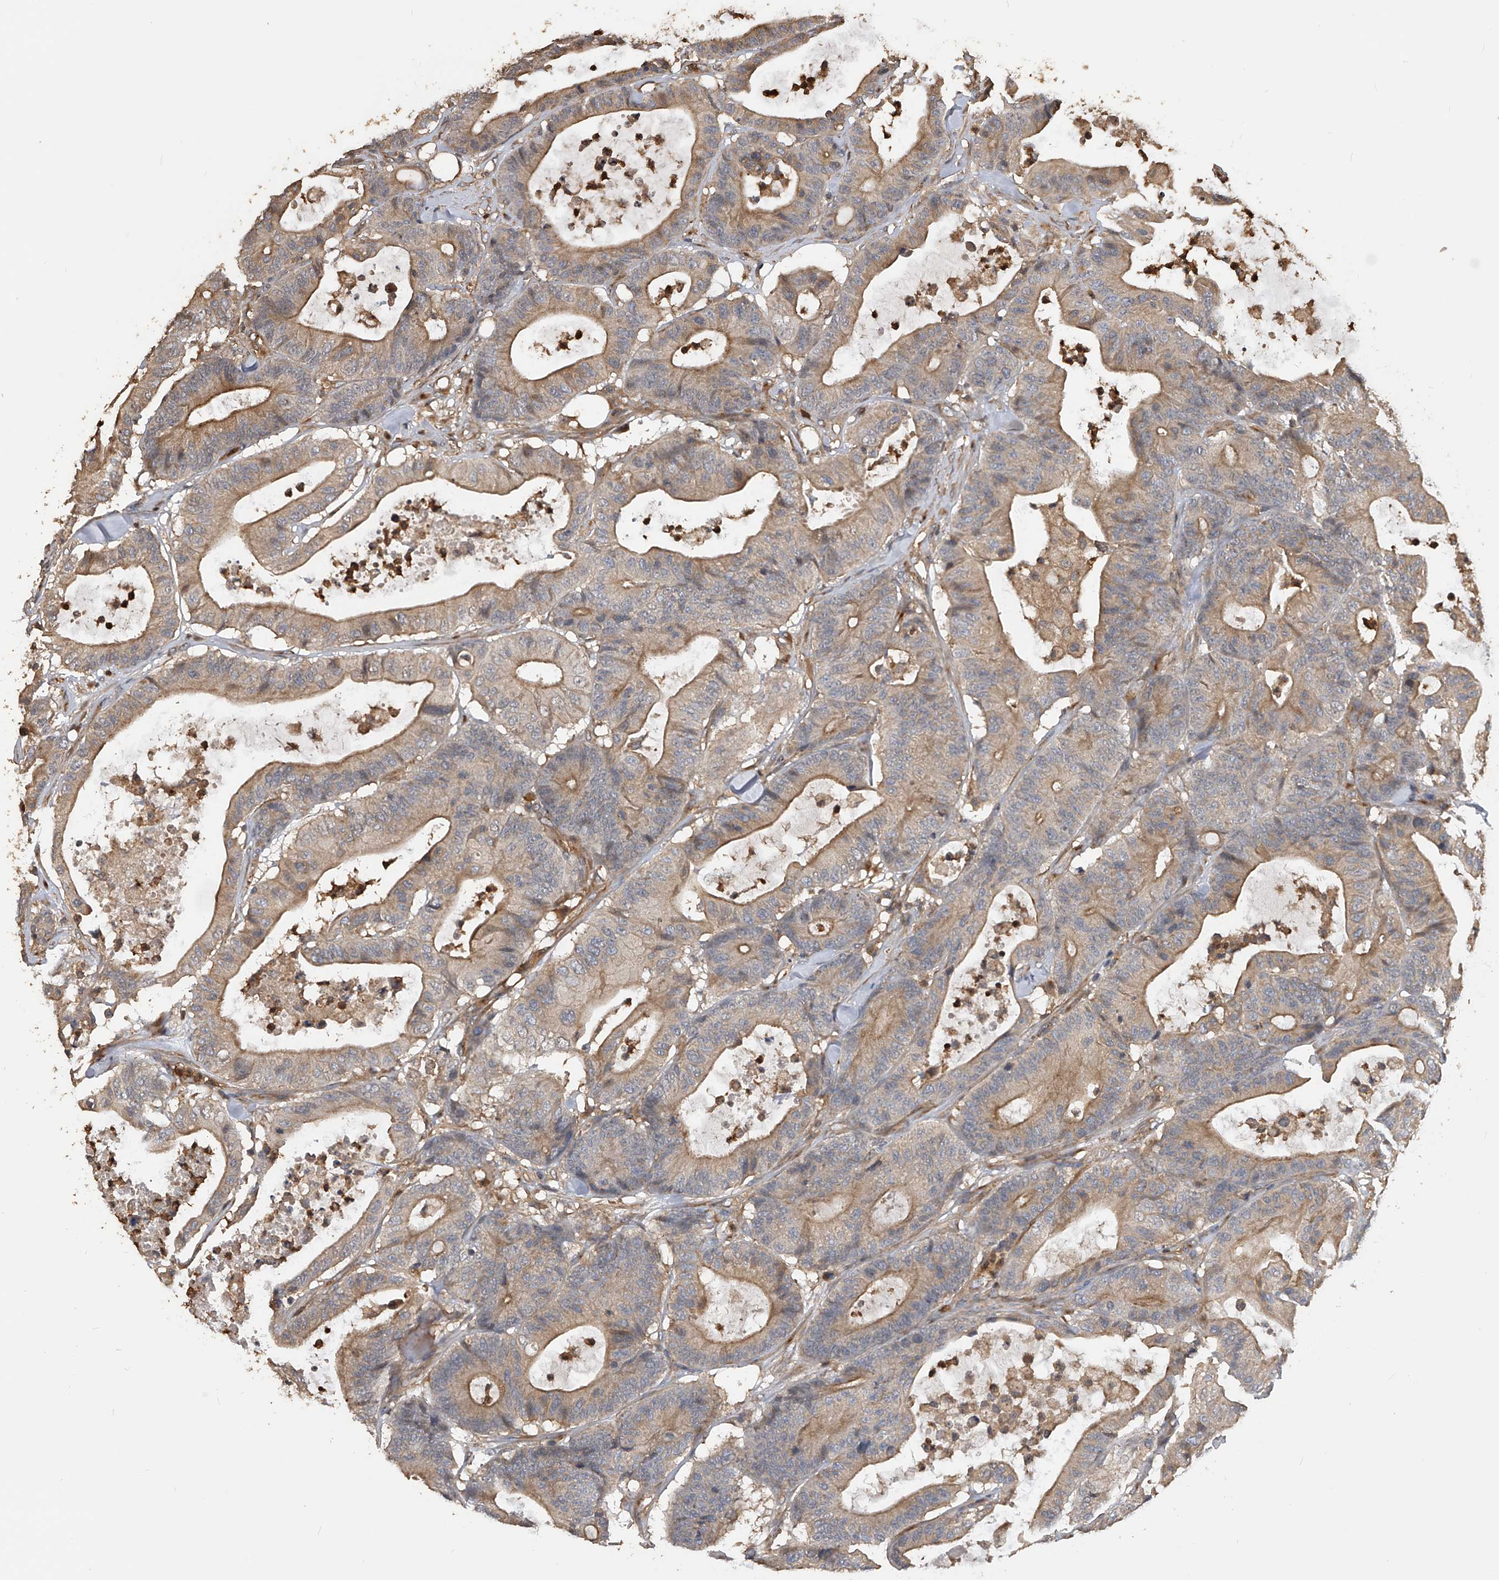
{"staining": {"intensity": "moderate", "quantity": "25%-75%", "location": "cytoplasmic/membranous"}, "tissue": "colorectal cancer", "cell_type": "Tumor cells", "image_type": "cancer", "snomed": [{"axis": "morphology", "description": "Adenocarcinoma, NOS"}, {"axis": "topography", "description": "Colon"}], "caption": "Immunohistochemistry (IHC) micrograph of human colorectal adenocarcinoma stained for a protein (brown), which exhibits medium levels of moderate cytoplasmic/membranous staining in approximately 25%-75% of tumor cells.", "gene": "PTPRA", "patient": {"sex": "female", "age": 84}}